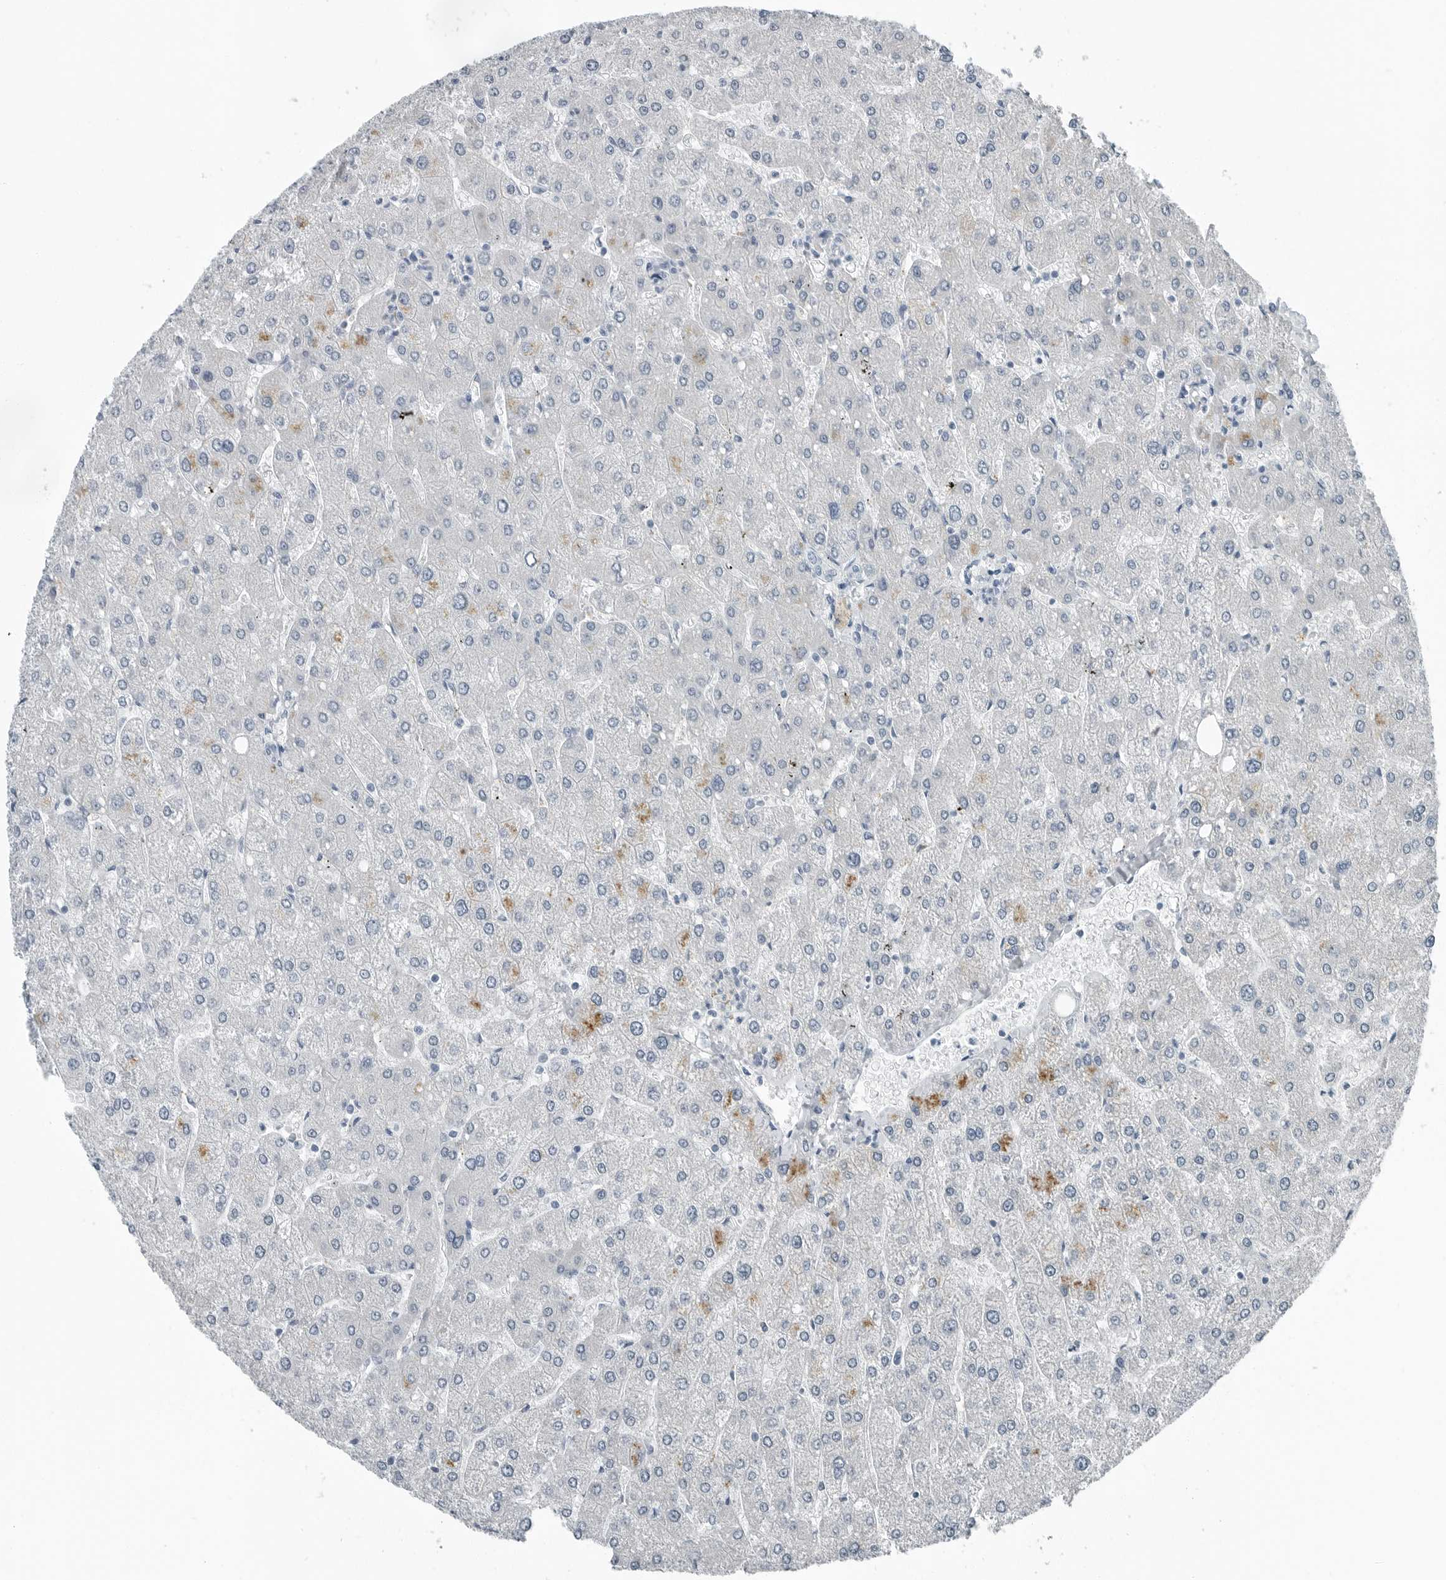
{"staining": {"intensity": "negative", "quantity": "none", "location": "none"}, "tissue": "liver", "cell_type": "Cholangiocytes", "image_type": "normal", "snomed": [{"axis": "morphology", "description": "Normal tissue, NOS"}, {"axis": "topography", "description": "Liver"}], "caption": "This micrograph is of unremarkable liver stained with immunohistochemistry (IHC) to label a protein in brown with the nuclei are counter-stained blue. There is no expression in cholangiocytes.", "gene": "ZPBP2", "patient": {"sex": "male", "age": 55}}